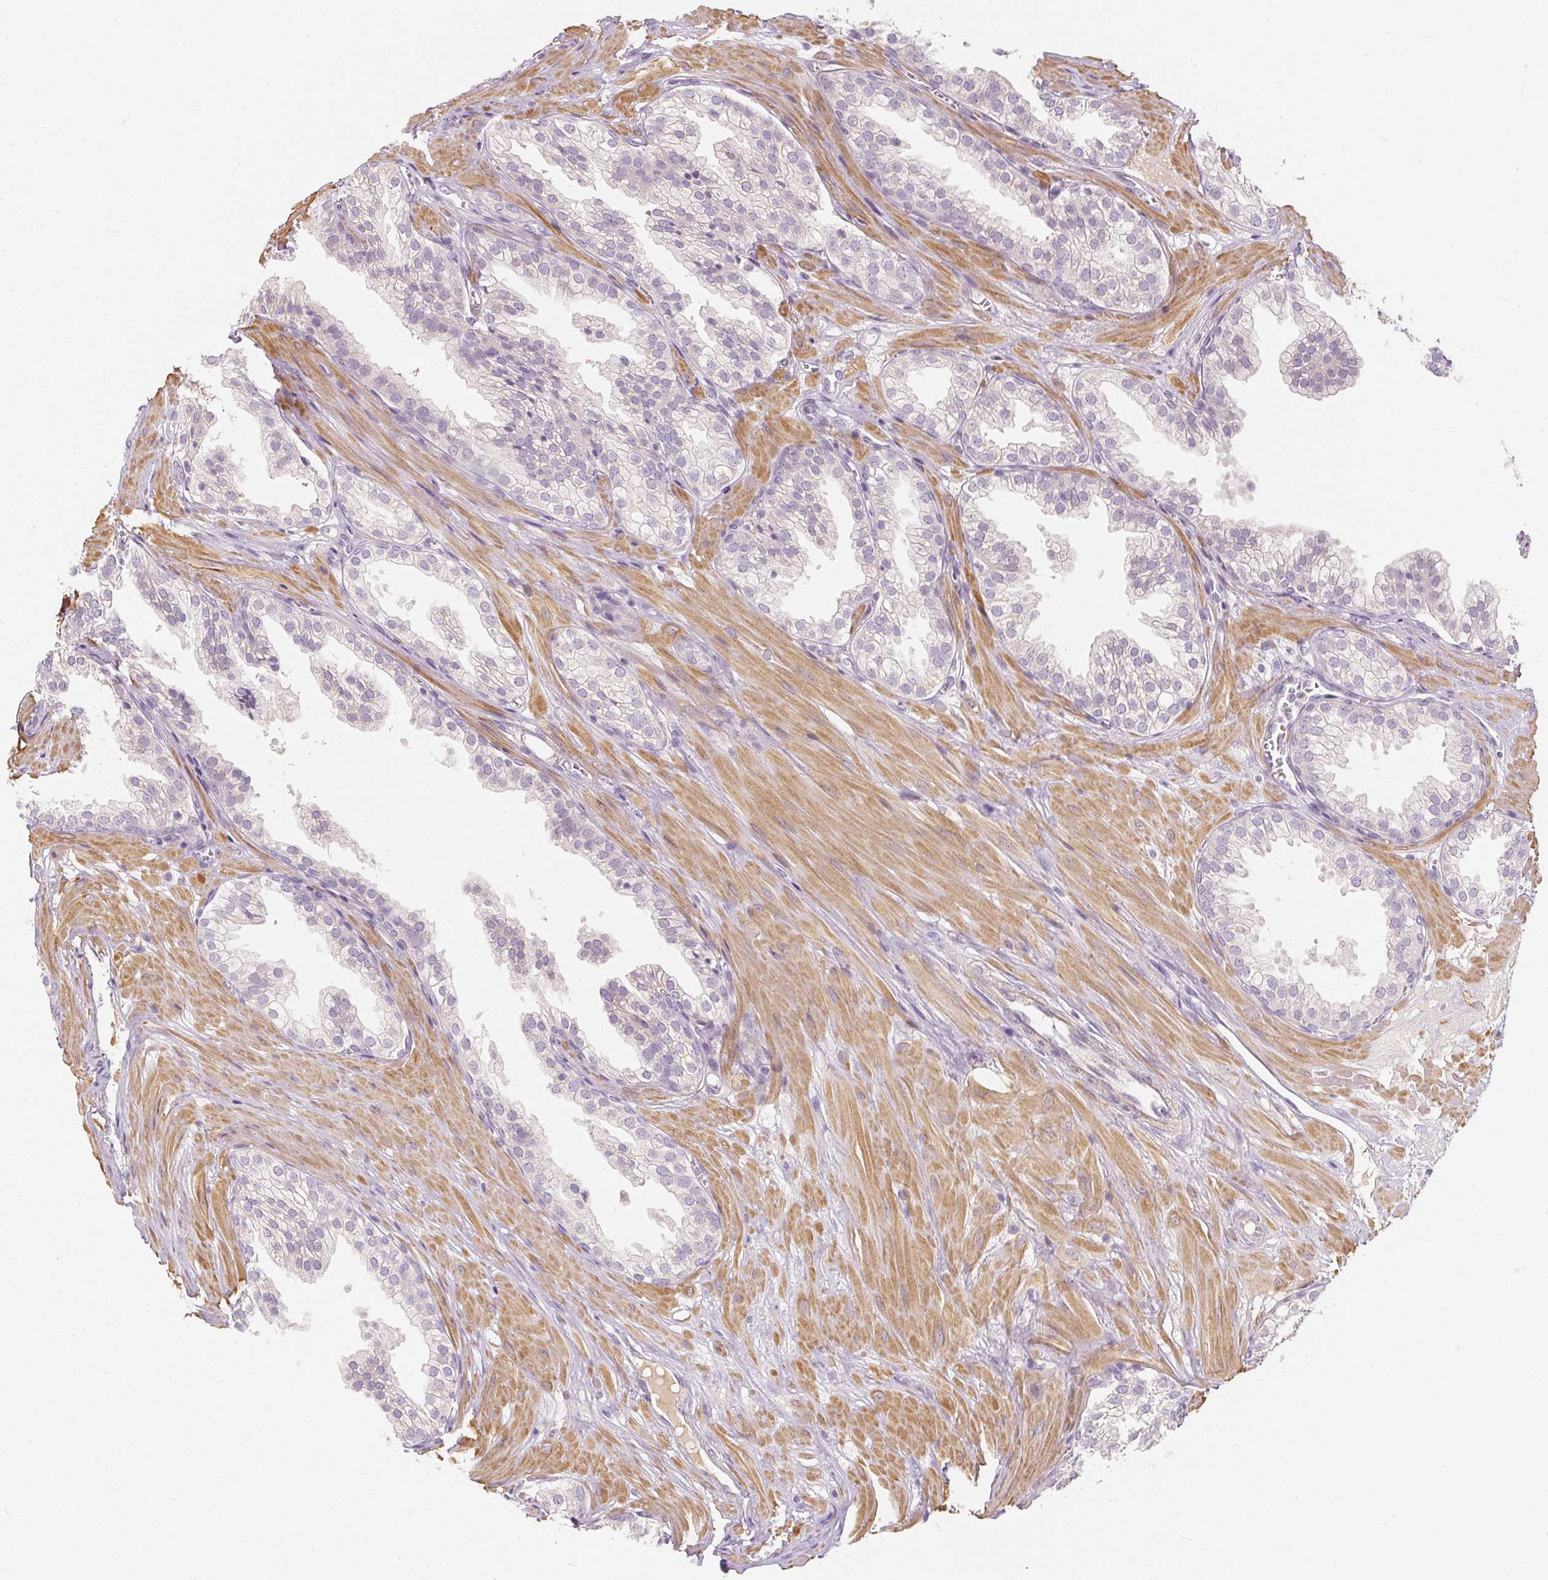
{"staining": {"intensity": "negative", "quantity": "none", "location": "none"}, "tissue": "prostate", "cell_type": "Glandular cells", "image_type": "normal", "snomed": [{"axis": "morphology", "description": "Normal tissue, NOS"}, {"axis": "topography", "description": "Prostate"}, {"axis": "topography", "description": "Peripheral nerve tissue"}], "caption": "Image shows no significant protein positivity in glandular cells of normal prostate.", "gene": "CAPN3", "patient": {"sex": "male", "age": 55}}